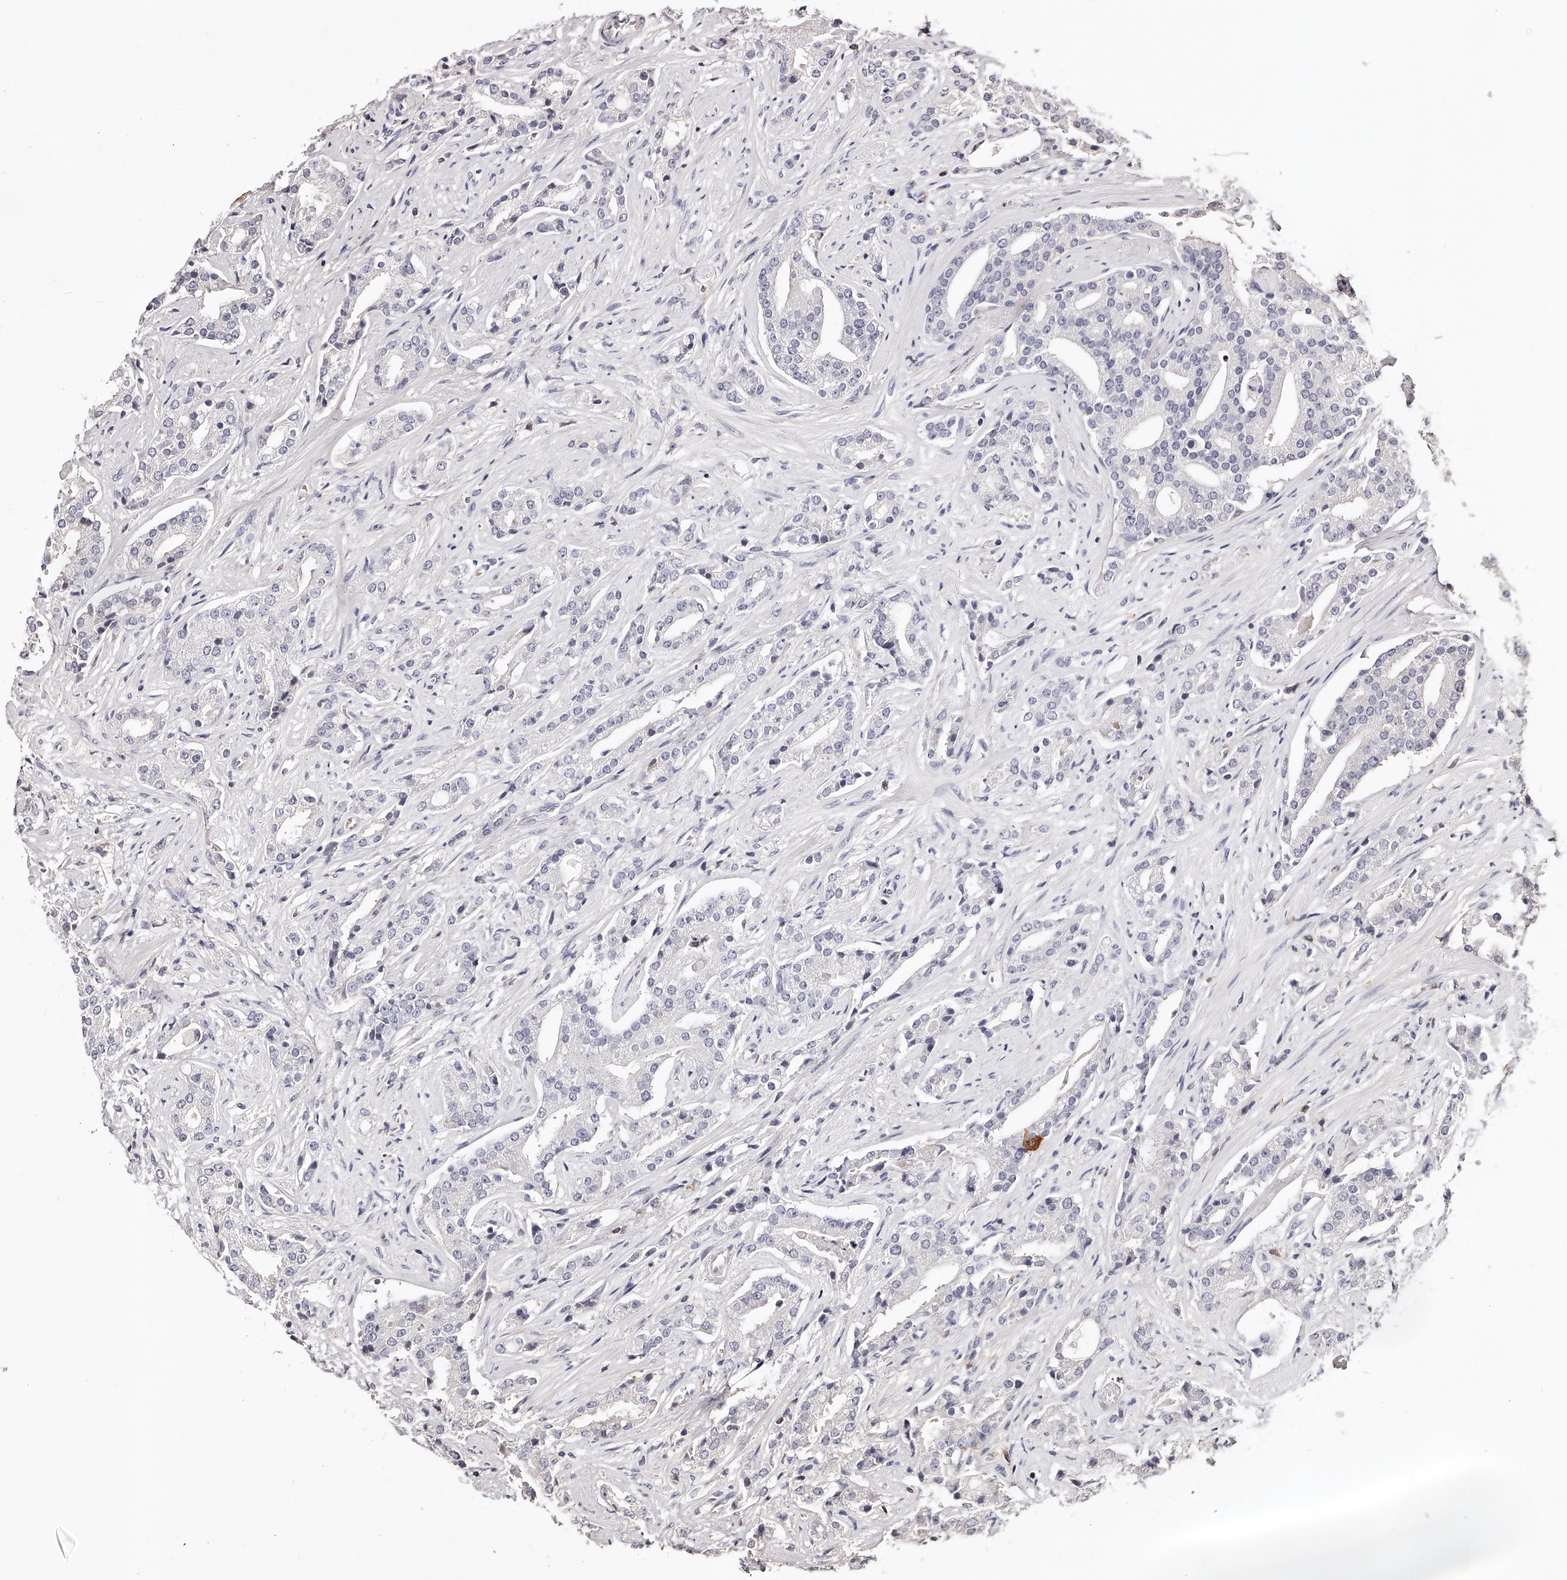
{"staining": {"intensity": "negative", "quantity": "none", "location": "none"}, "tissue": "prostate cancer", "cell_type": "Tumor cells", "image_type": "cancer", "snomed": [{"axis": "morphology", "description": "Adenocarcinoma, Low grade"}, {"axis": "topography", "description": "Prostate"}], "caption": "IHC of human prostate cancer demonstrates no expression in tumor cells.", "gene": "PHACTR1", "patient": {"sex": "male", "age": 67}}